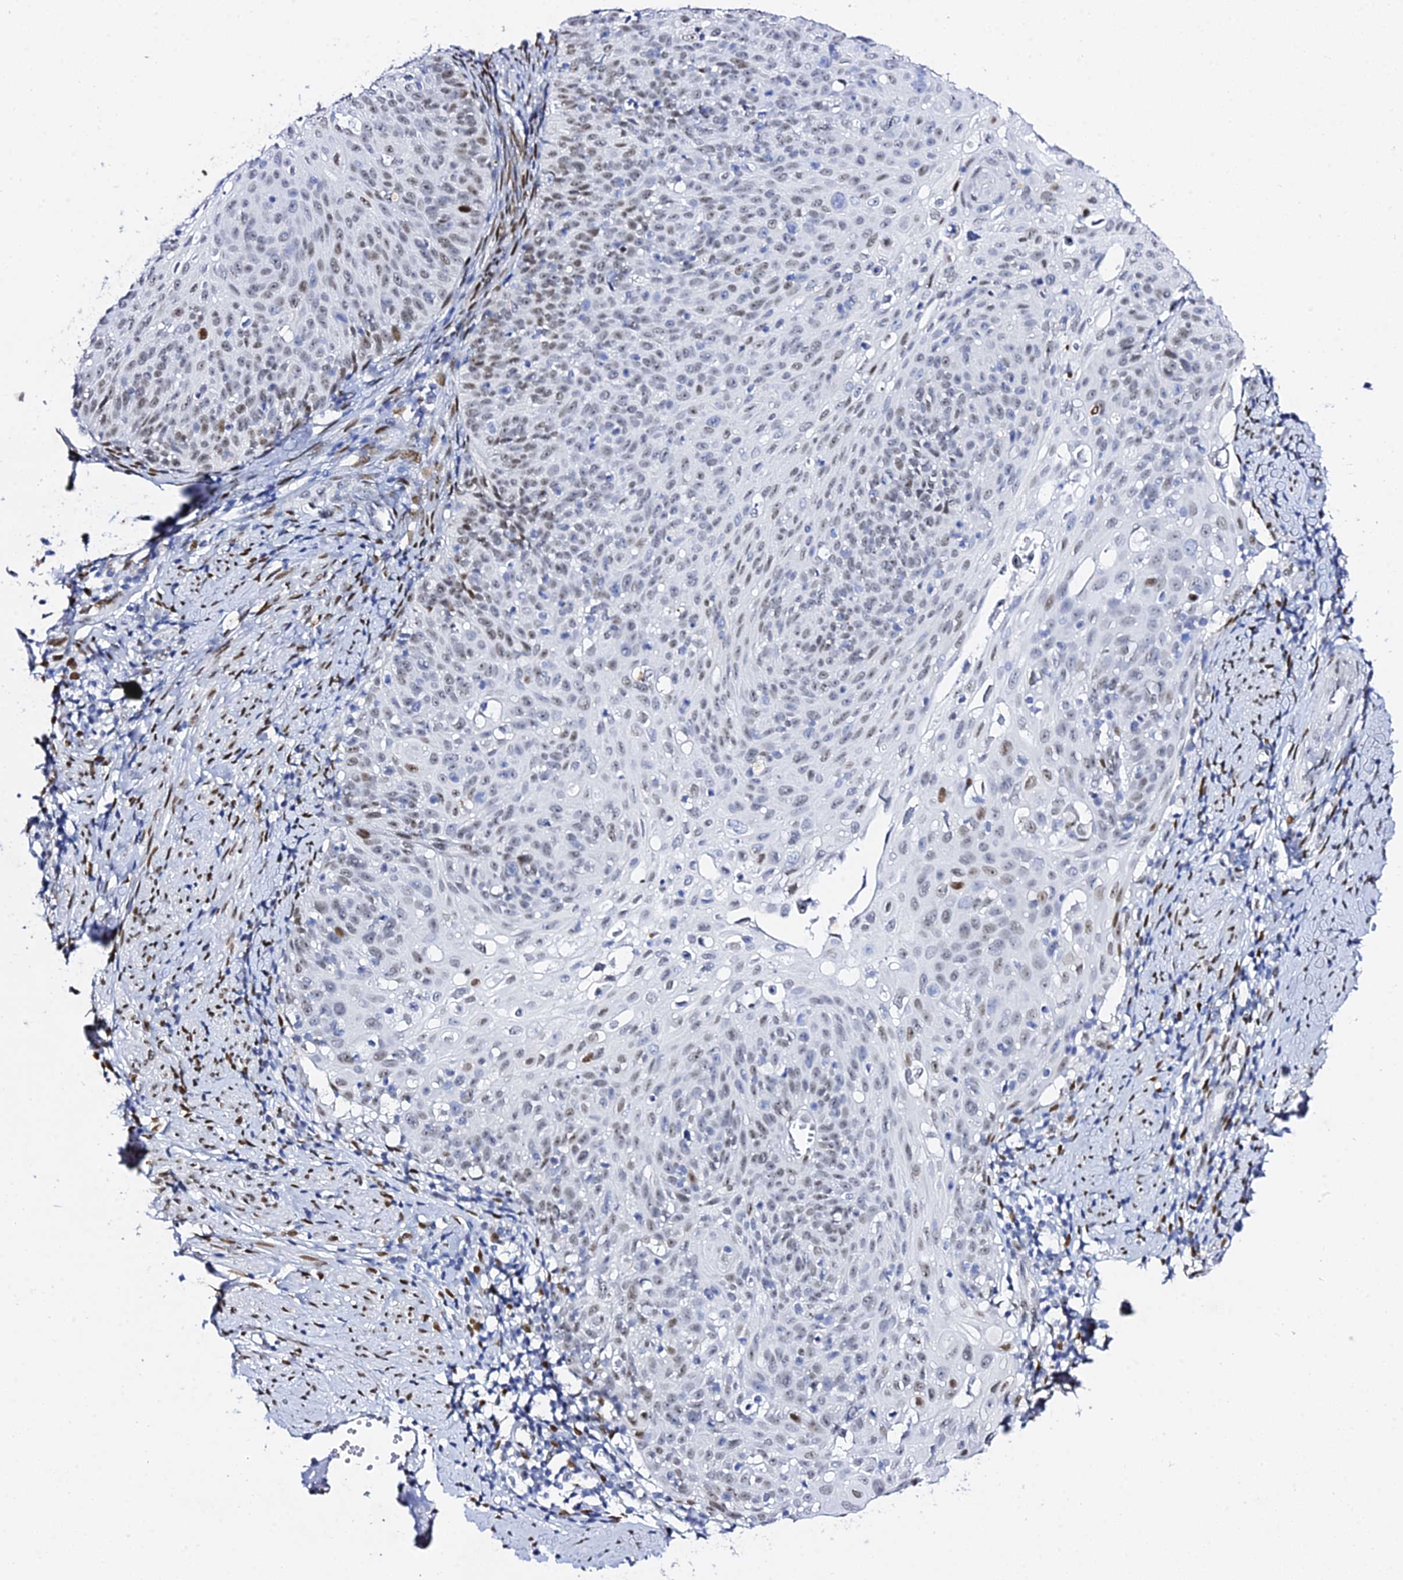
{"staining": {"intensity": "moderate", "quantity": "<25%", "location": "nuclear"}, "tissue": "cervical cancer", "cell_type": "Tumor cells", "image_type": "cancer", "snomed": [{"axis": "morphology", "description": "Squamous cell carcinoma, NOS"}, {"axis": "topography", "description": "Cervix"}], "caption": "Tumor cells display low levels of moderate nuclear expression in approximately <25% of cells in human cervical cancer (squamous cell carcinoma). The staining was performed using DAB (3,3'-diaminobenzidine), with brown indicating positive protein expression. Nuclei are stained blue with hematoxylin.", "gene": "POFUT2", "patient": {"sex": "female", "age": 70}}